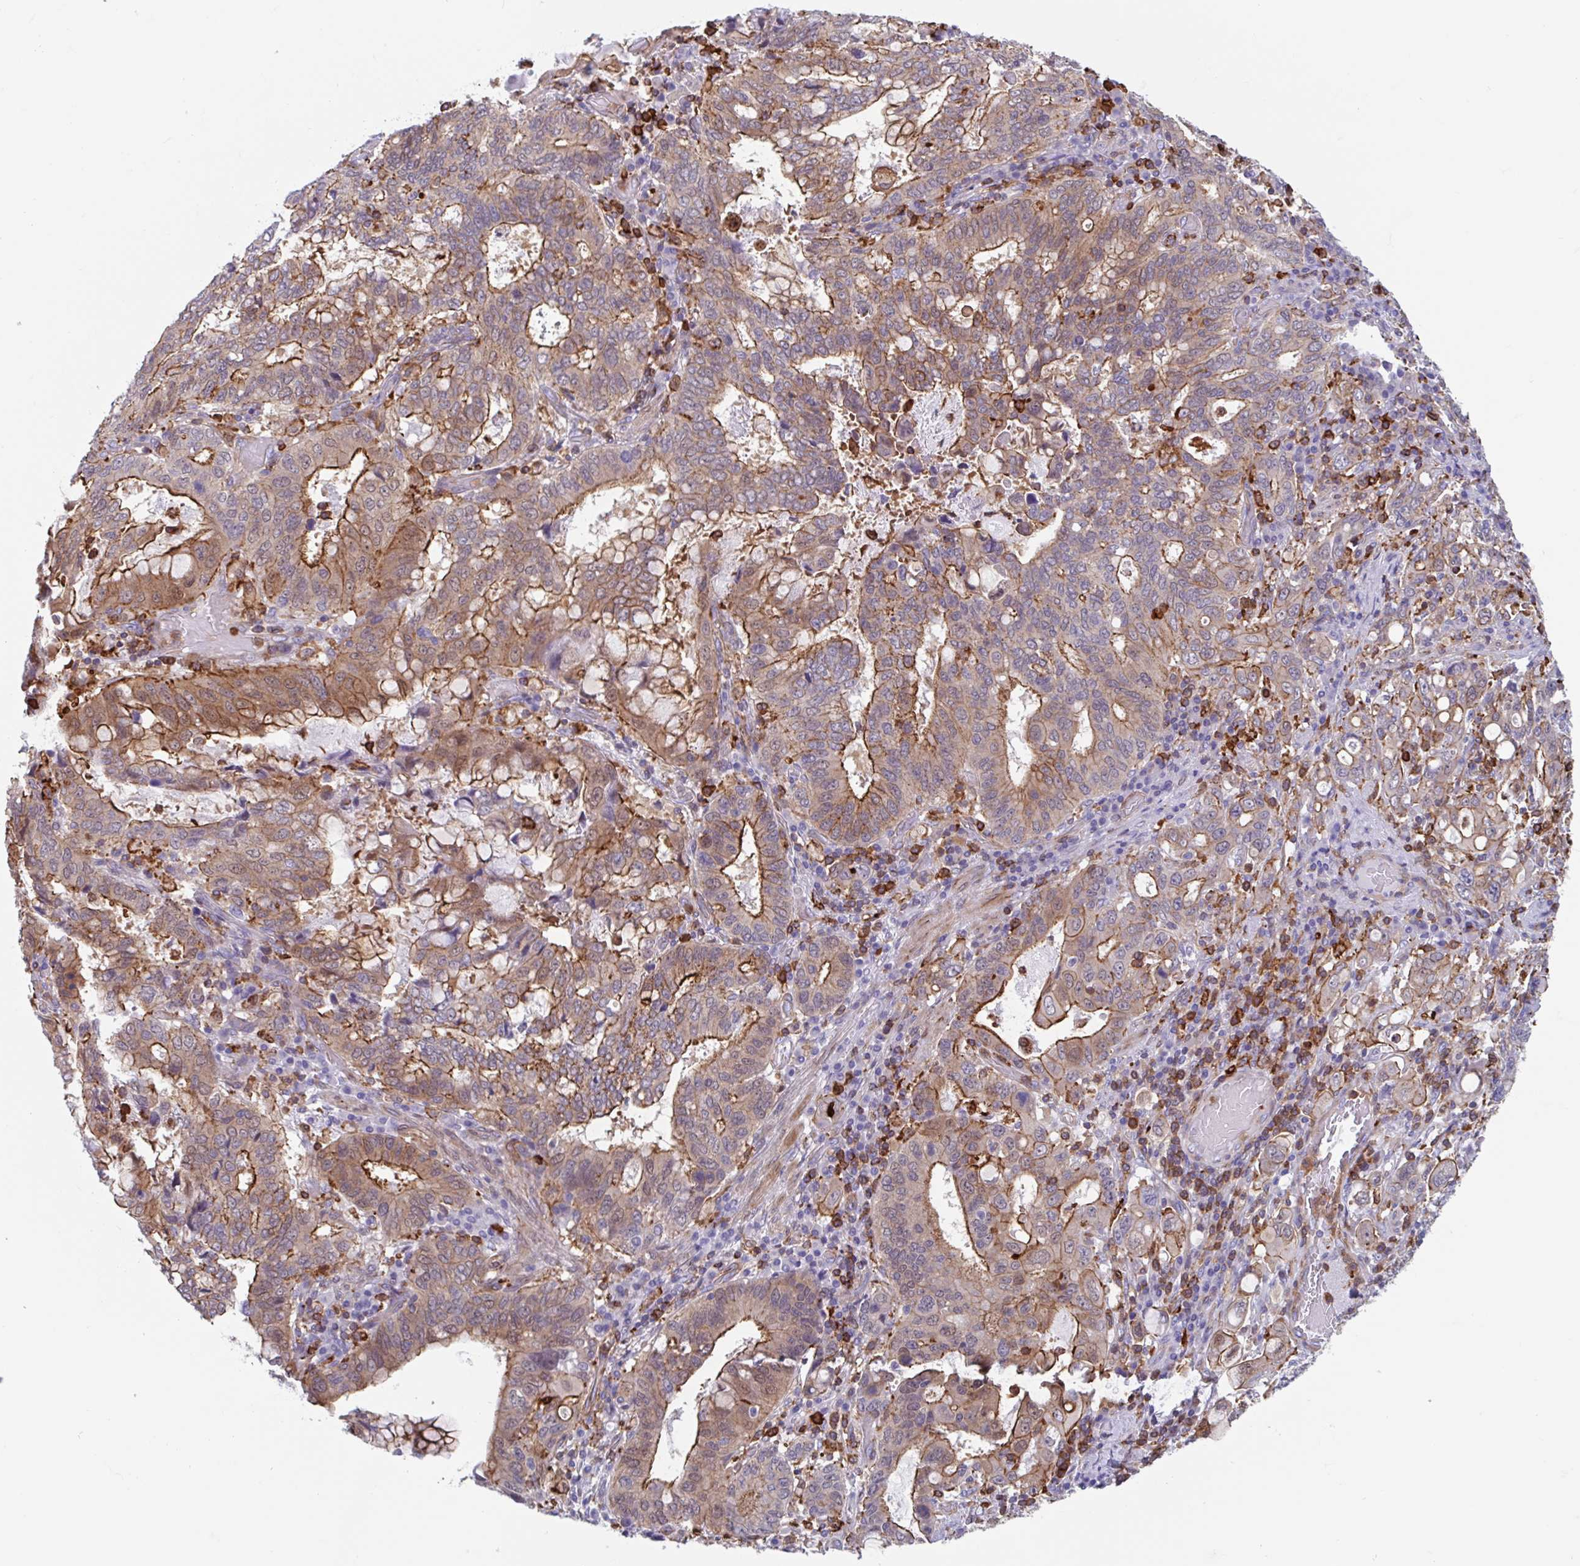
{"staining": {"intensity": "moderate", "quantity": "25%-75%", "location": "cytoplasmic/membranous"}, "tissue": "stomach cancer", "cell_type": "Tumor cells", "image_type": "cancer", "snomed": [{"axis": "morphology", "description": "Adenocarcinoma, NOS"}, {"axis": "topography", "description": "Stomach, upper"}, {"axis": "topography", "description": "Stomach"}], "caption": "Immunohistochemistry (IHC) (DAB) staining of human stomach adenocarcinoma reveals moderate cytoplasmic/membranous protein positivity in about 25%-75% of tumor cells.", "gene": "EFHD1", "patient": {"sex": "male", "age": 62}}